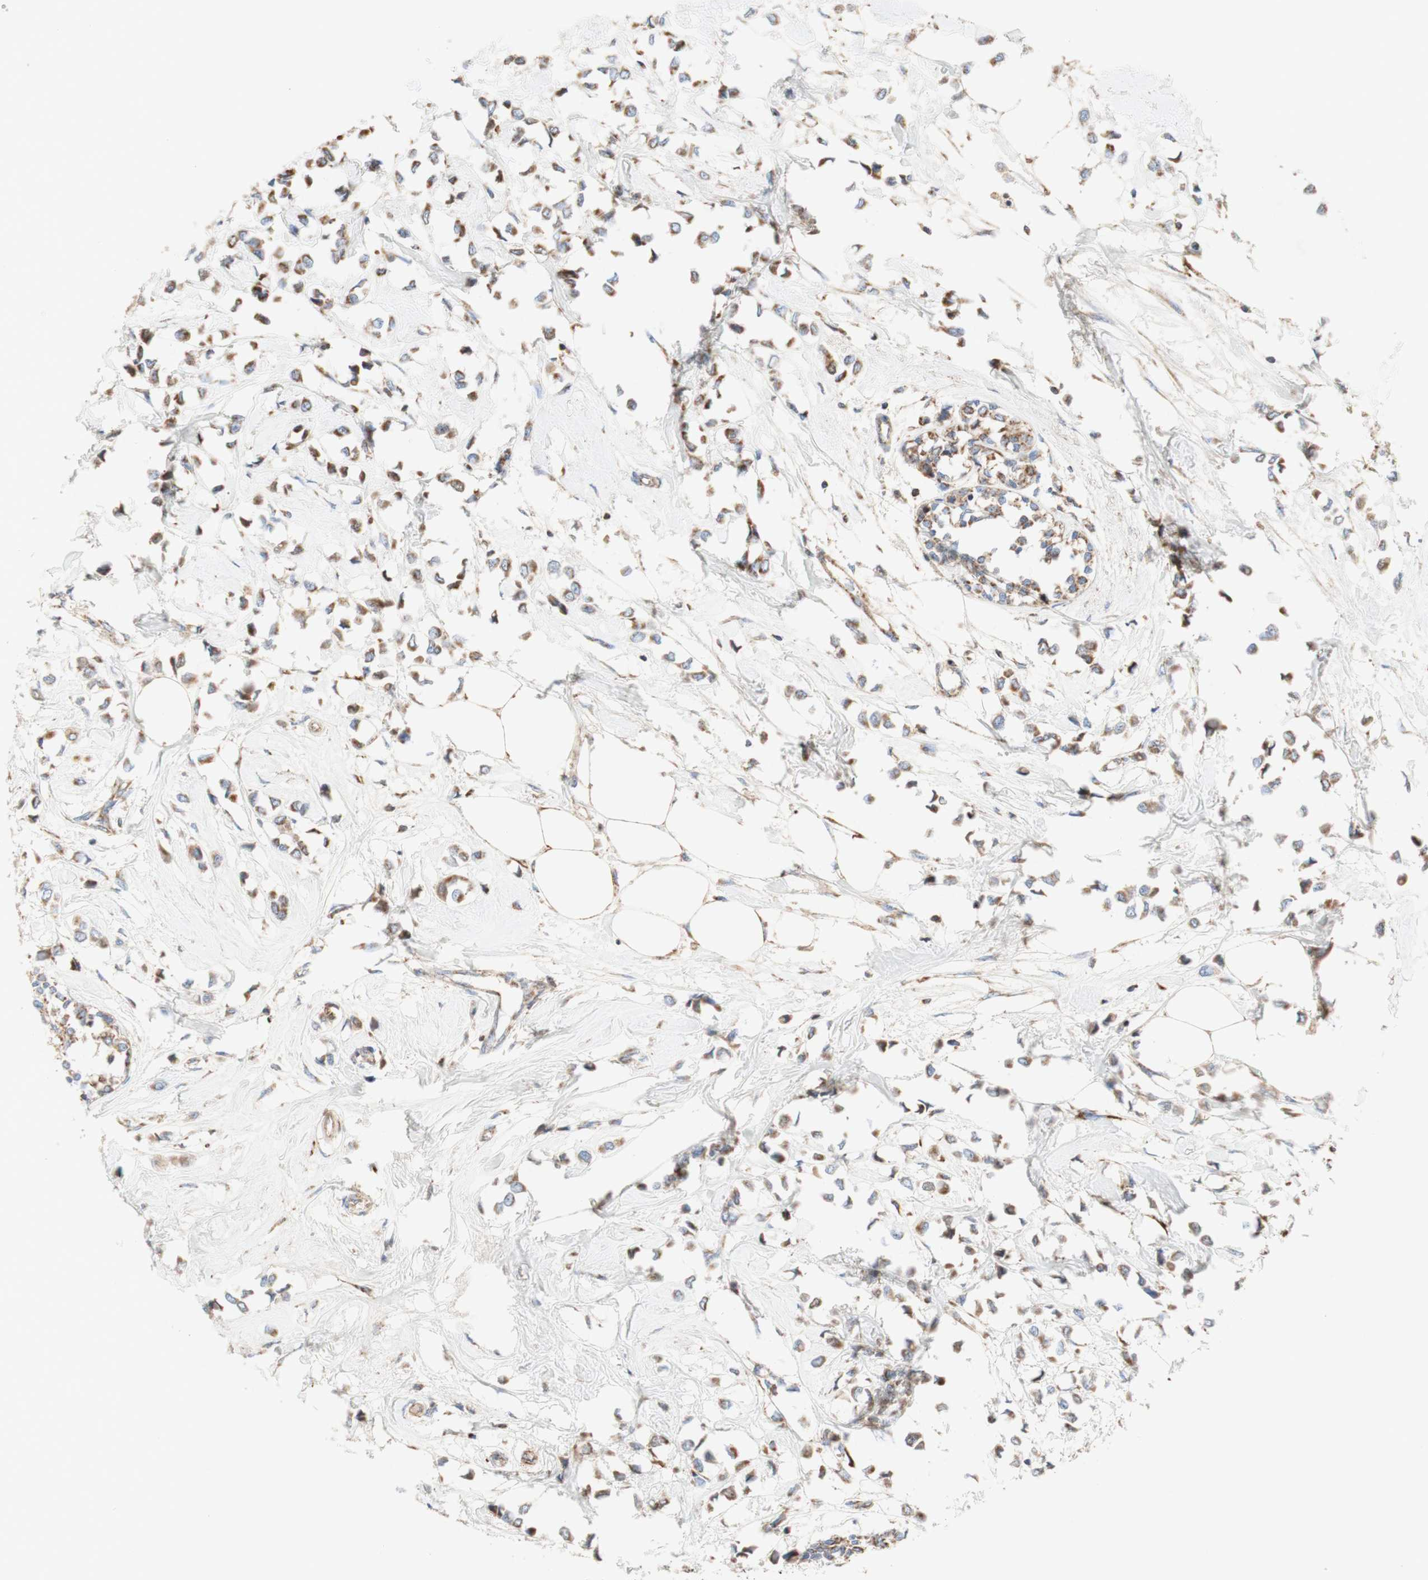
{"staining": {"intensity": "moderate", "quantity": ">75%", "location": "cytoplasmic/membranous"}, "tissue": "breast cancer", "cell_type": "Tumor cells", "image_type": "cancer", "snomed": [{"axis": "morphology", "description": "Lobular carcinoma"}, {"axis": "topography", "description": "Breast"}], "caption": "This is an image of immunohistochemistry (IHC) staining of breast cancer, which shows moderate positivity in the cytoplasmic/membranous of tumor cells.", "gene": "SDHB", "patient": {"sex": "female", "age": 51}}